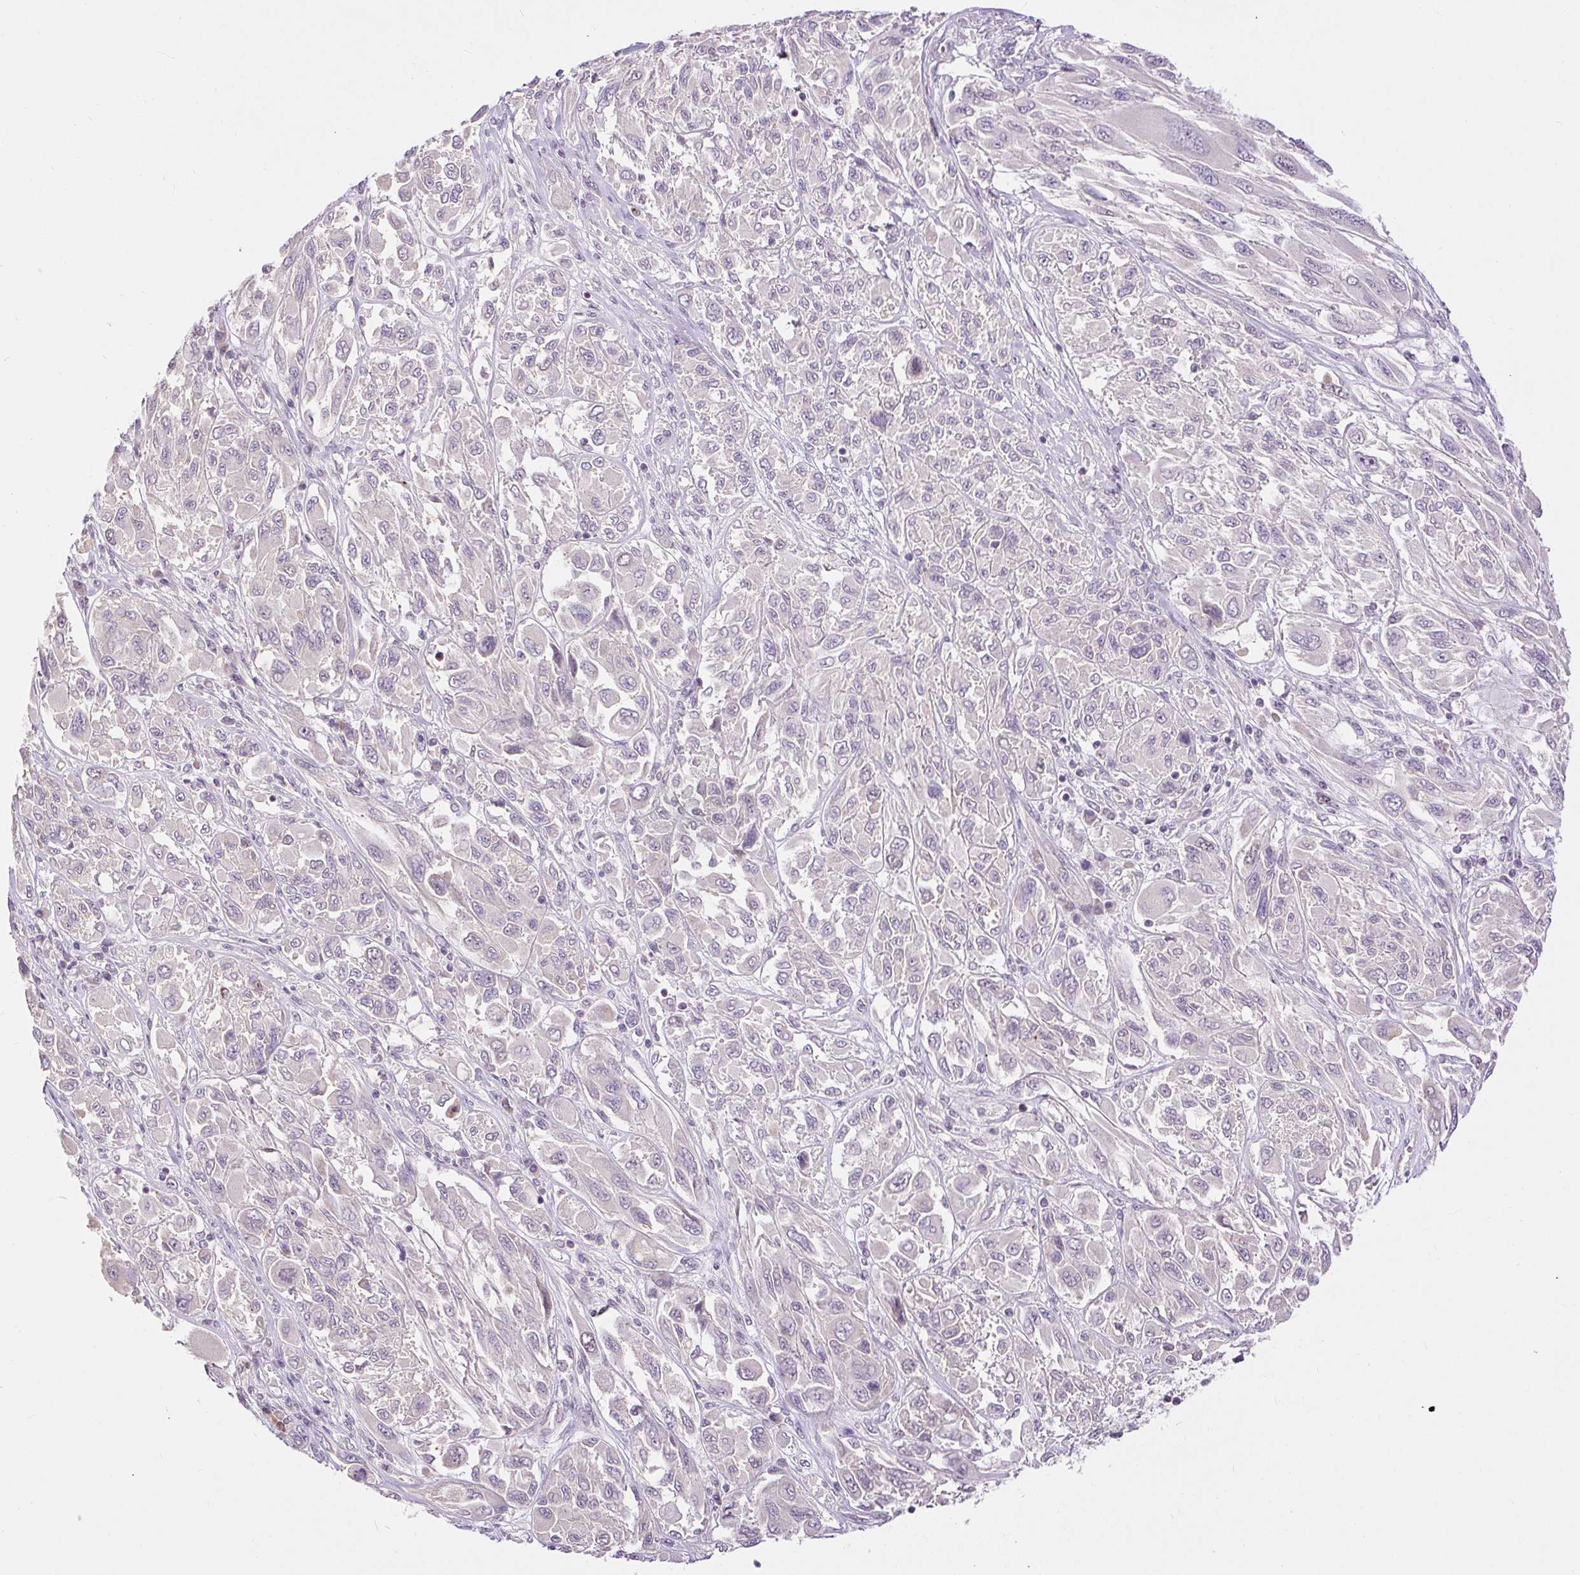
{"staining": {"intensity": "negative", "quantity": "none", "location": "none"}, "tissue": "melanoma", "cell_type": "Tumor cells", "image_type": "cancer", "snomed": [{"axis": "morphology", "description": "Malignant melanoma, NOS"}, {"axis": "topography", "description": "Skin"}], "caption": "Immunohistochemistry (IHC) micrograph of neoplastic tissue: human melanoma stained with DAB (3,3'-diaminobenzidine) reveals no significant protein expression in tumor cells.", "gene": "RACGAP1", "patient": {"sex": "female", "age": 91}}